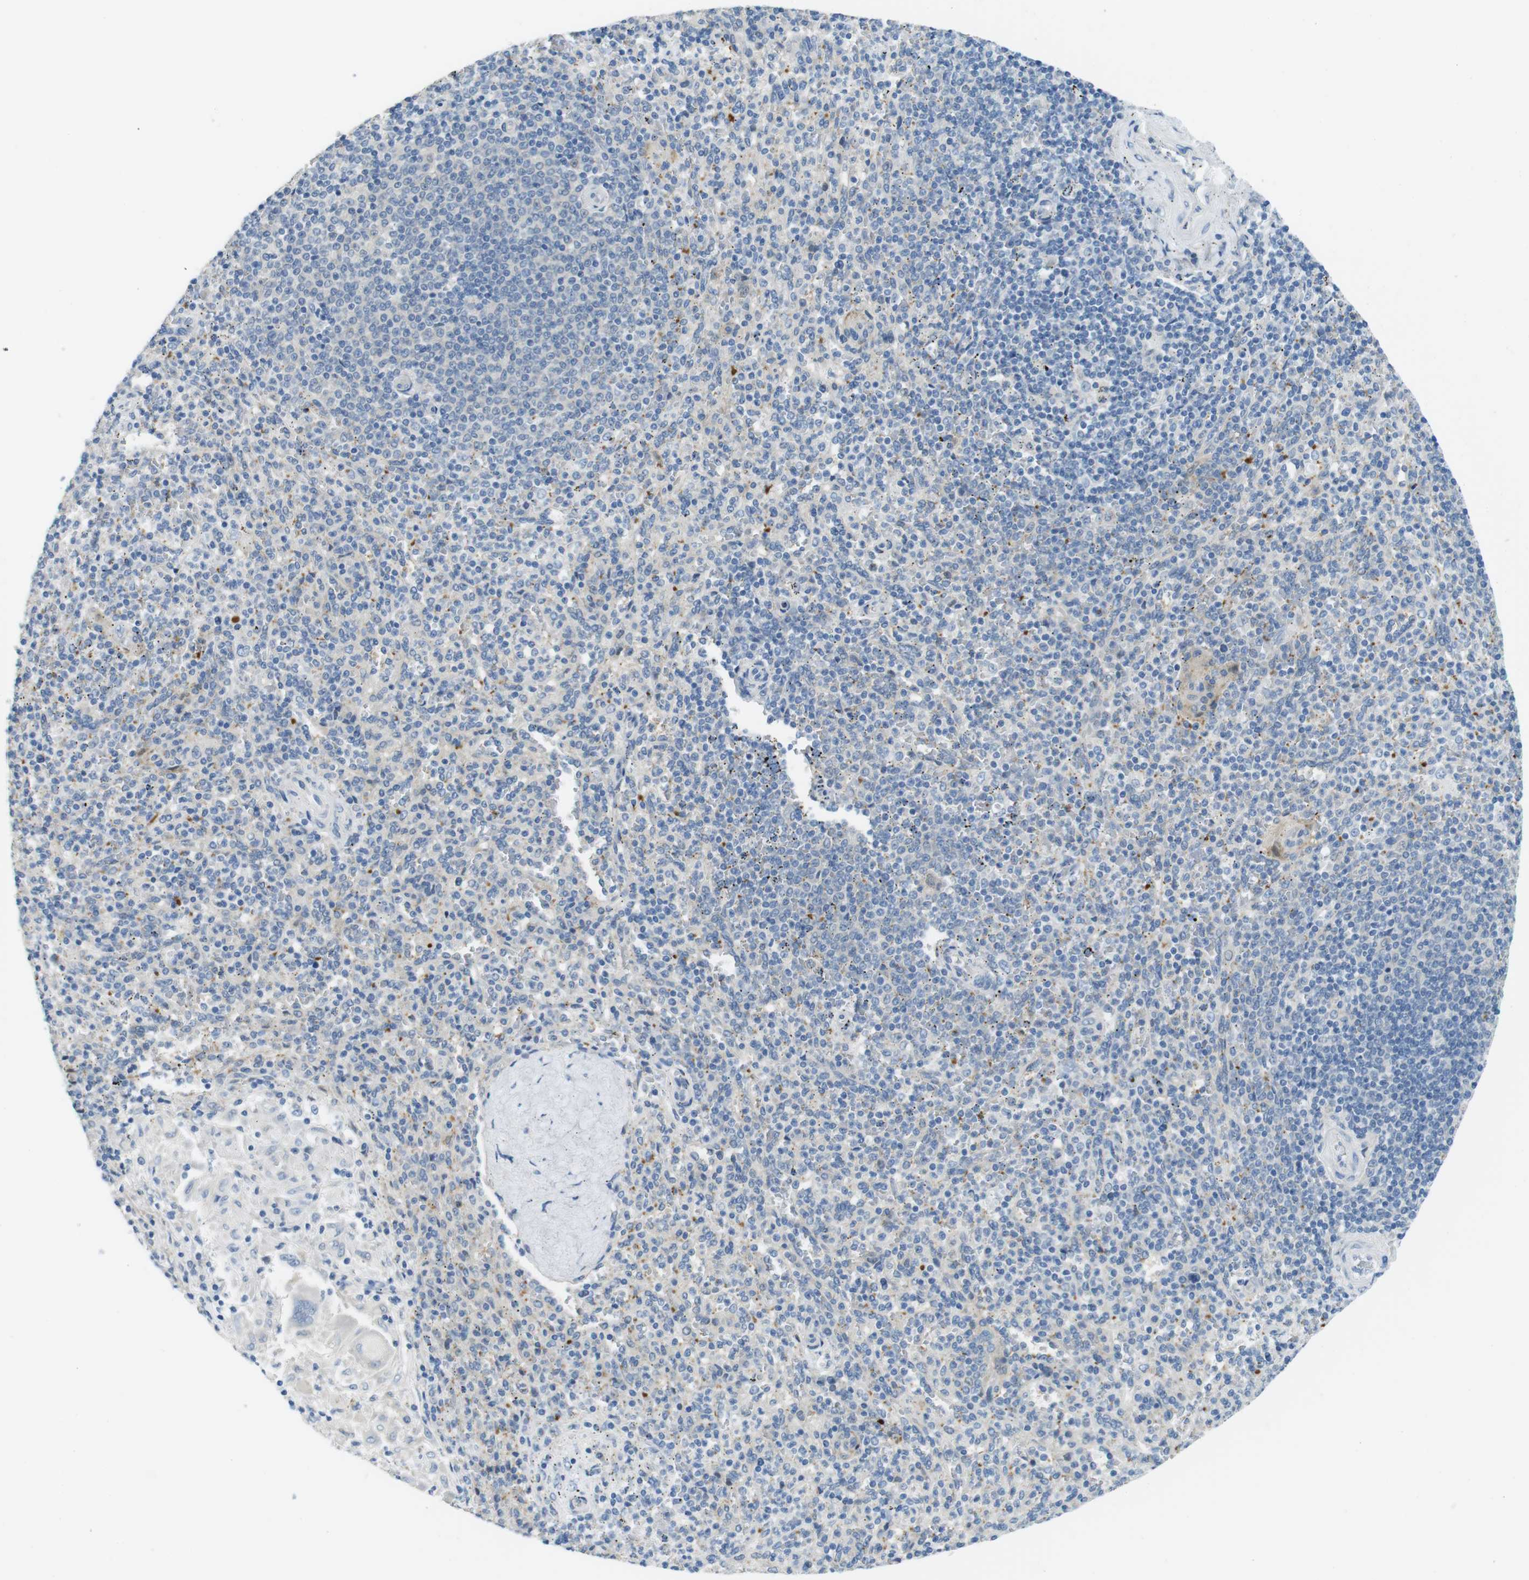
{"staining": {"intensity": "moderate", "quantity": "<25%", "location": "cytoplasmic/membranous"}, "tissue": "spleen", "cell_type": "Cells in red pulp", "image_type": "normal", "snomed": [{"axis": "morphology", "description": "Normal tissue, NOS"}, {"axis": "topography", "description": "Spleen"}], "caption": "This micrograph displays immunohistochemistry staining of unremarkable spleen, with low moderate cytoplasmic/membranous expression in approximately <25% of cells in red pulp.", "gene": "CASP2", "patient": {"sex": "male", "age": 36}}